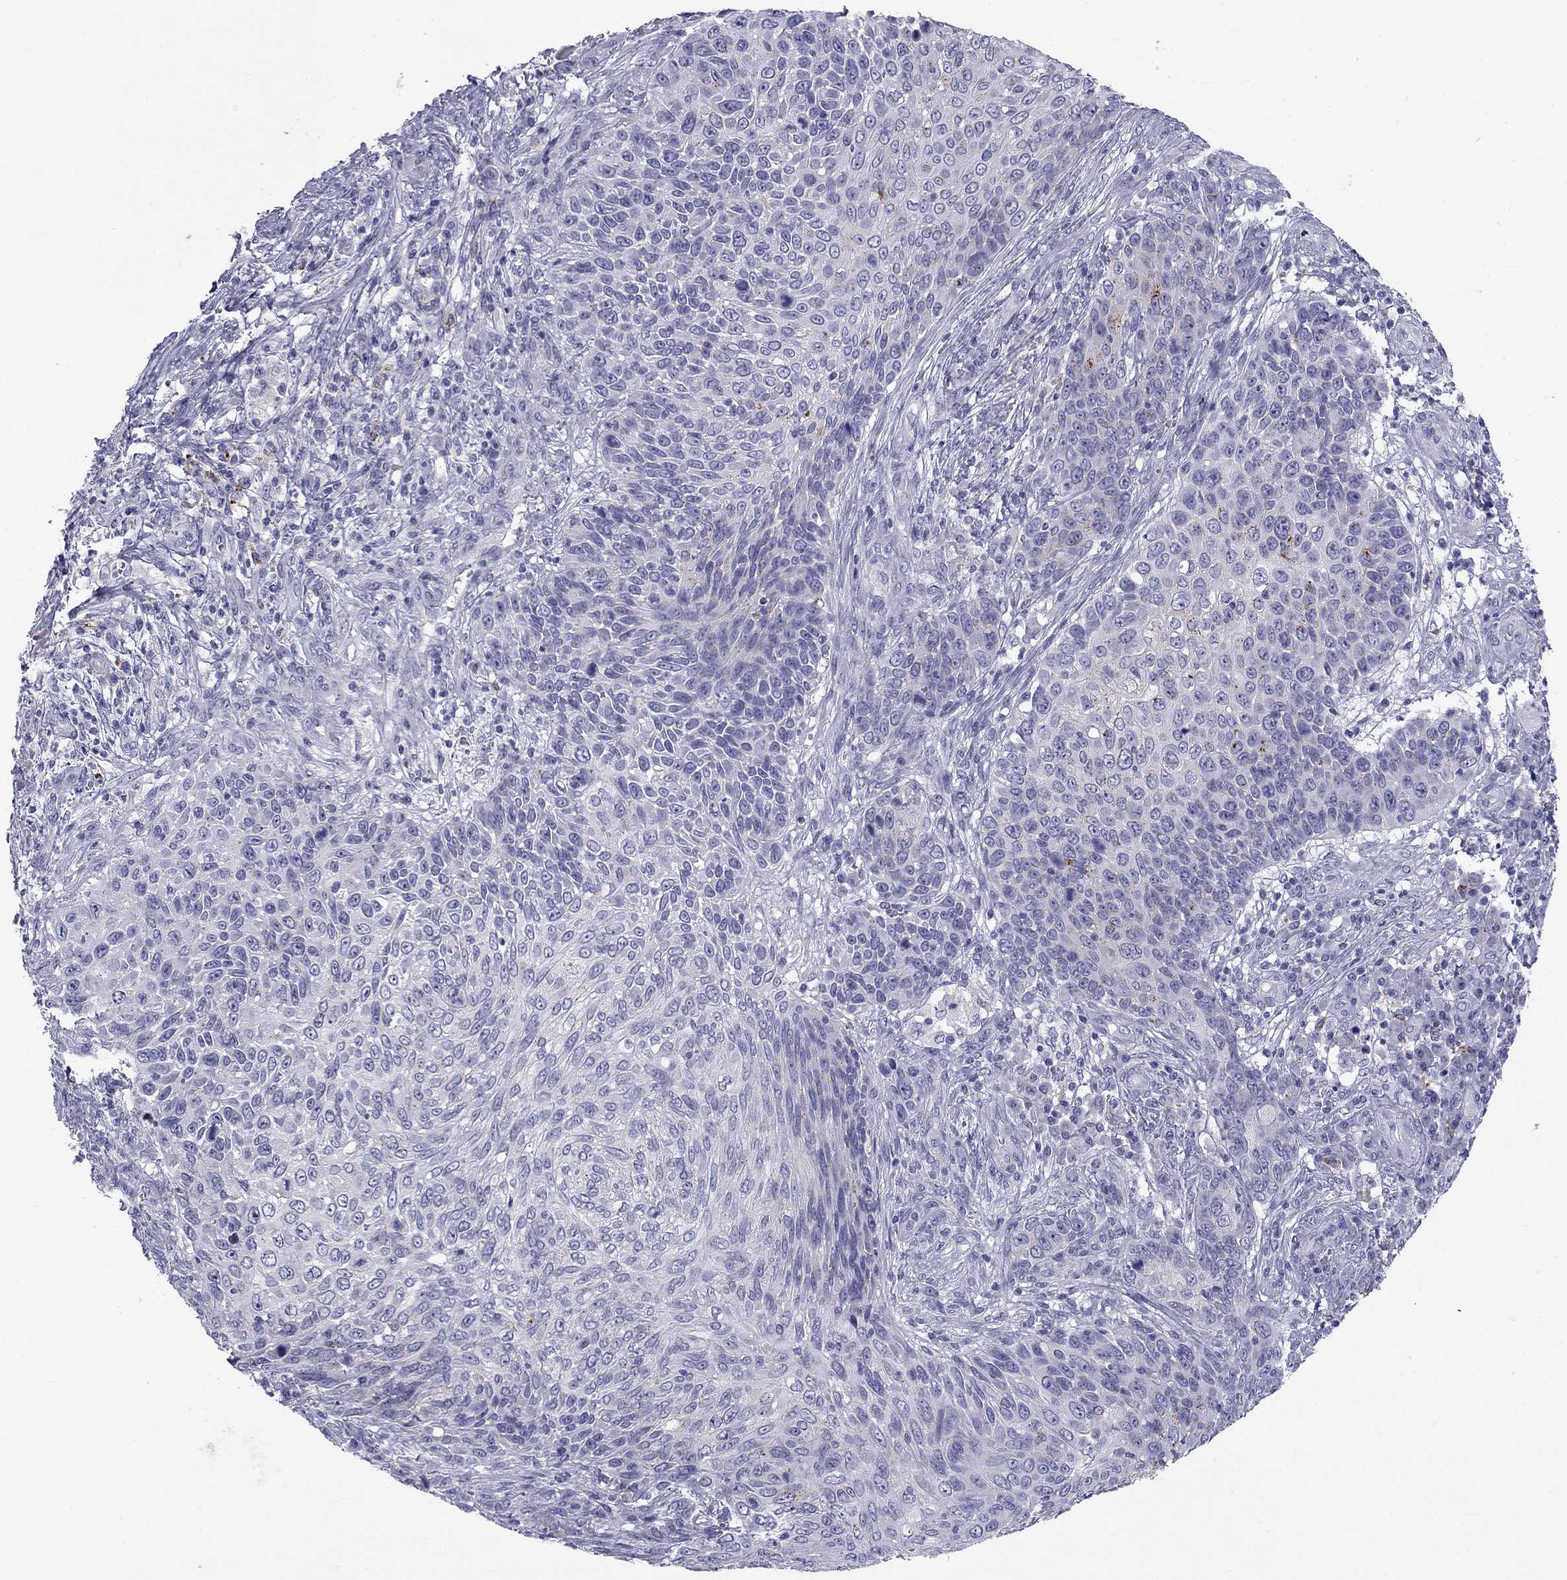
{"staining": {"intensity": "negative", "quantity": "none", "location": "none"}, "tissue": "skin cancer", "cell_type": "Tumor cells", "image_type": "cancer", "snomed": [{"axis": "morphology", "description": "Squamous cell carcinoma, NOS"}, {"axis": "topography", "description": "Skin"}], "caption": "An immunohistochemistry histopathology image of skin cancer is shown. There is no staining in tumor cells of skin cancer.", "gene": "CLPSL2", "patient": {"sex": "male", "age": 92}}